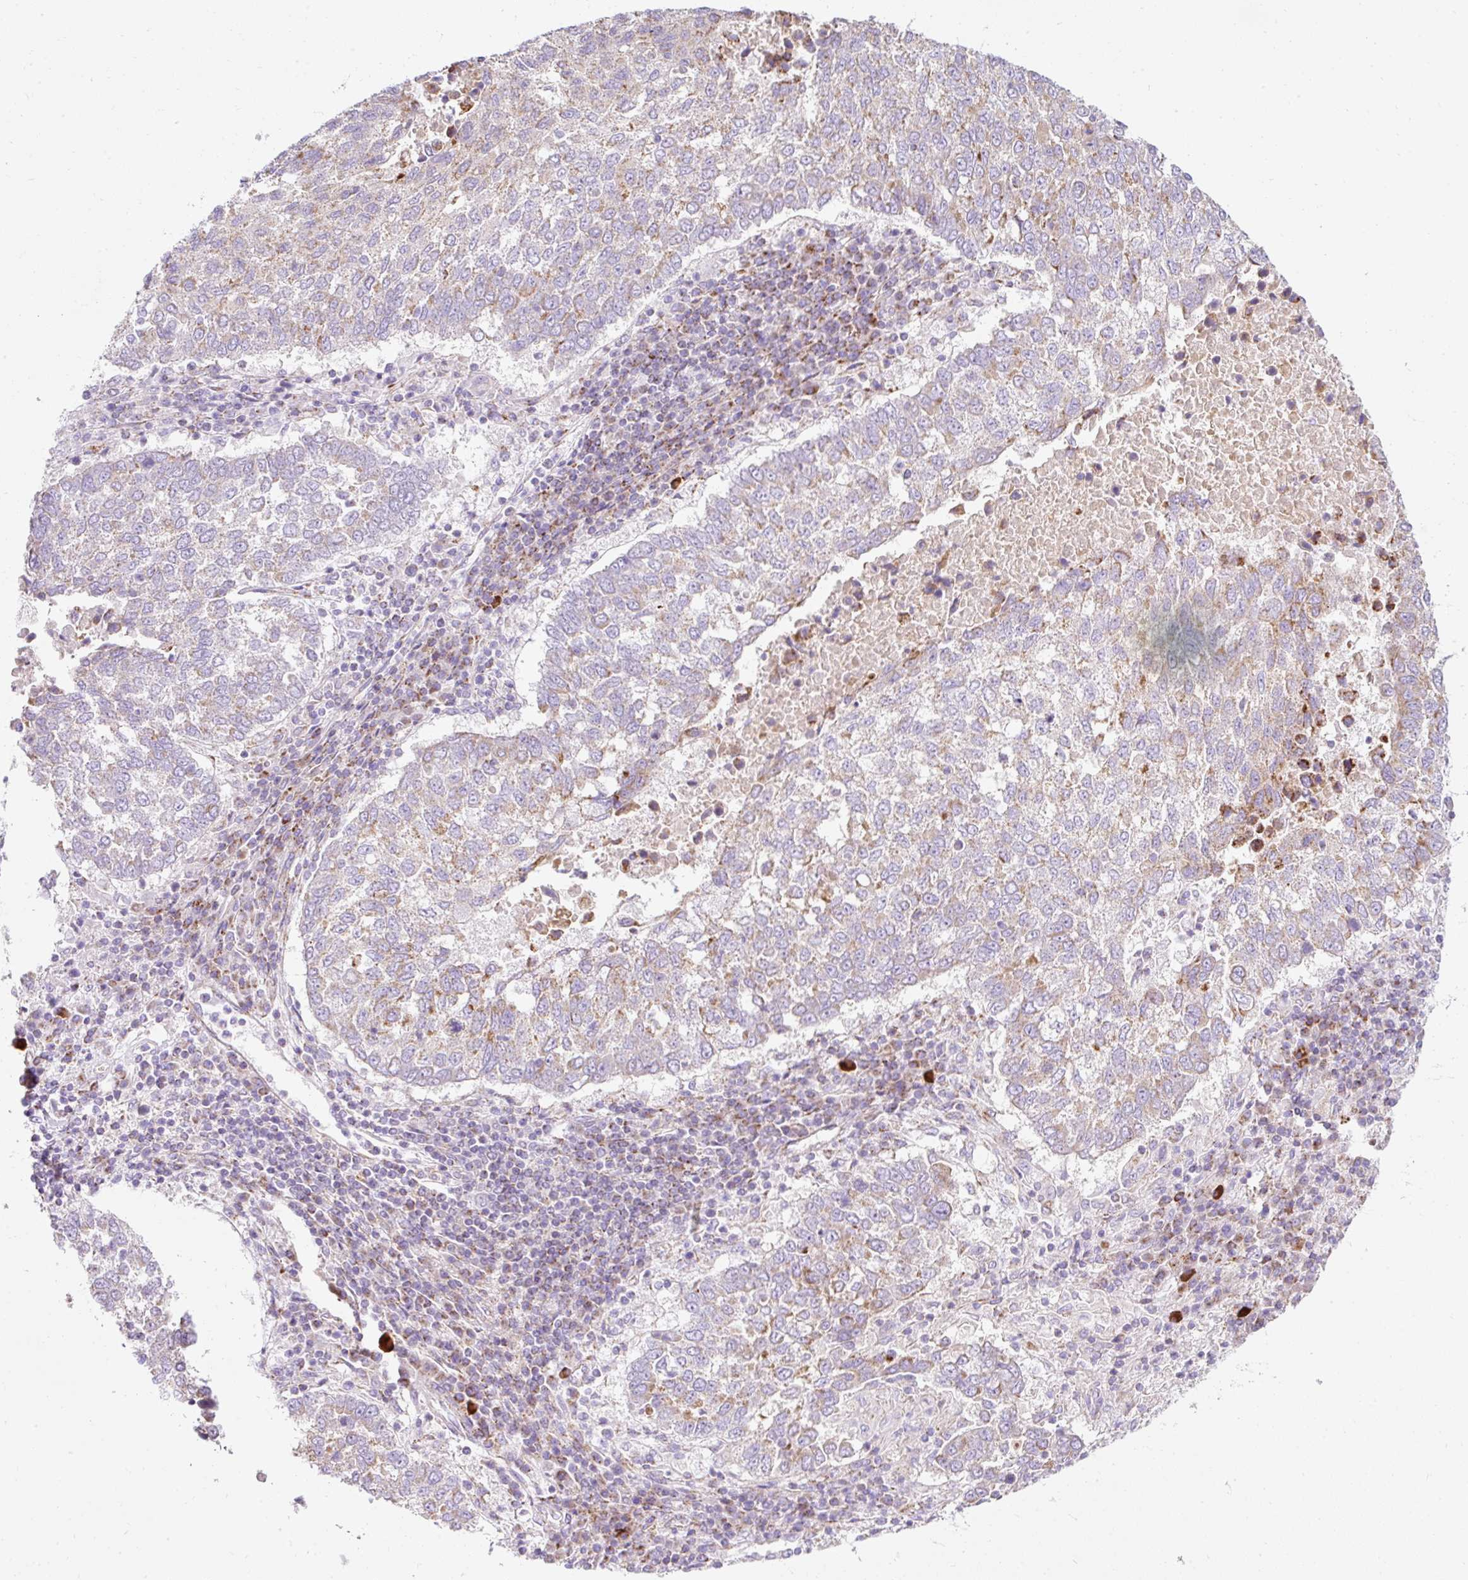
{"staining": {"intensity": "moderate", "quantity": "<25%", "location": "cytoplasmic/membranous"}, "tissue": "lung cancer", "cell_type": "Tumor cells", "image_type": "cancer", "snomed": [{"axis": "morphology", "description": "Squamous cell carcinoma, NOS"}, {"axis": "topography", "description": "Lung"}], "caption": "Immunohistochemistry image of neoplastic tissue: lung squamous cell carcinoma stained using immunohistochemistry exhibits low levels of moderate protein expression localized specifically in the cytoplasmic/membranous of tumor cells, appearing as a cytoplasmic/membranous brown color.", "gene": "PLPP2", "patient": {"sex": "male", "age": 73}}